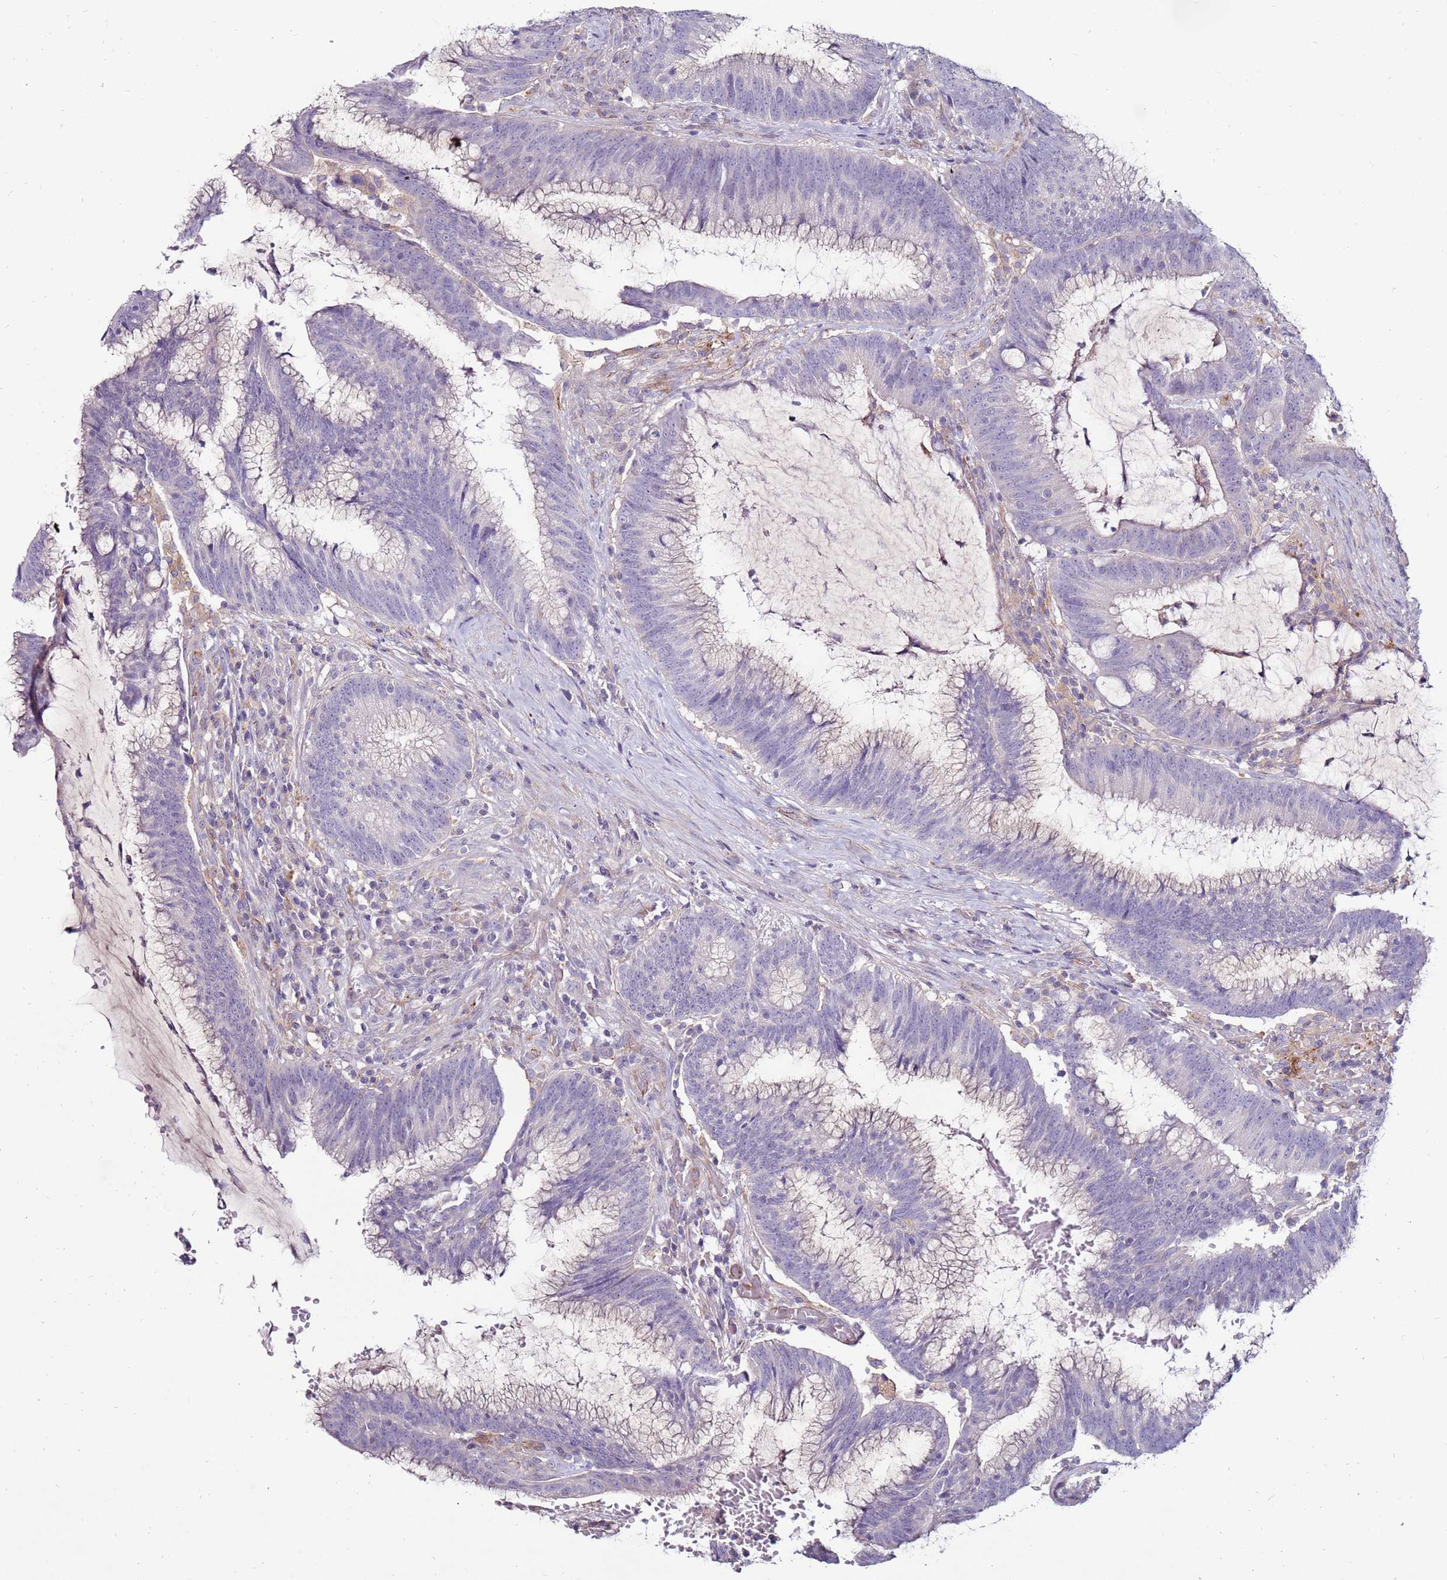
{"staining": {"intensity": "negative", "quantity": "none", "location": "none"}, "tissue": "colorectal cancer", "cell_type": "Tumor cells", "image_type": "cancer", "snomed": [{"axis": "morphology", "description": "Adenocarcinoma, NOS"}, {"axis": "topography", "description": "Rectum"}], "caption": "High magnification brightfield microscopy of colorectal cancer (adenocarcinoma) stained with DAB (3,3'-diaminobenzidine) (brown) and counterstained with hematoxylin (blue): tumor cells show no significant expression.", "gene": "CLEC4M", "patient": {"sex": "female", "age": 77}}